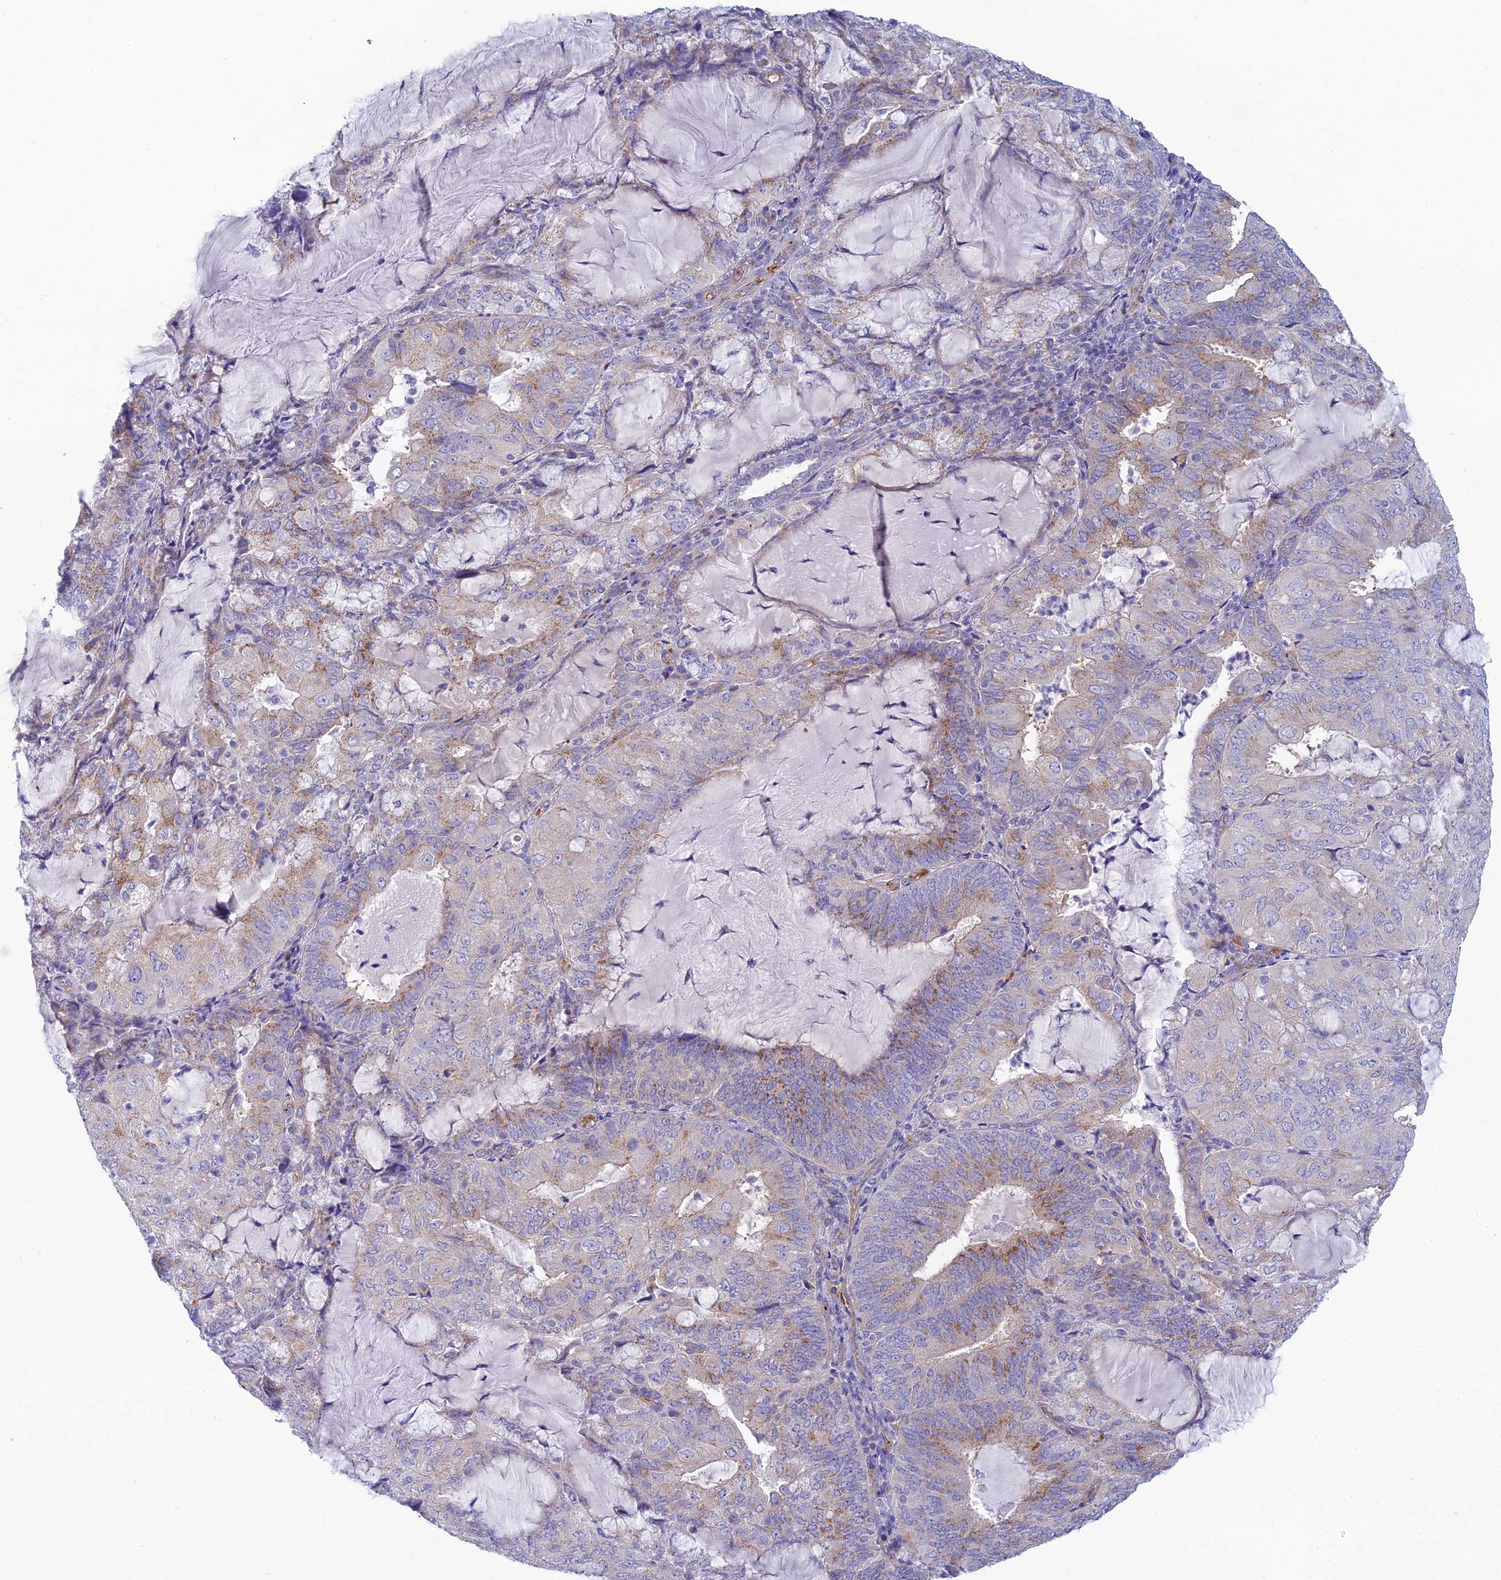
{"staining": {"intensity": "moderate", "quantity": "<25%", "location": "cytoplasmic/membranous"}, "tissue": "endometrial cancer", "cell_type": "Tumor cells", "image_type": "cancer", "snomed": [{"axis": "morphology", "description": "Adenocarcinoma, NOS"}, {"axis": "topography", "description": "Endometrium"}], "caption": "Brown immunohistochemical staining in human adenocarcinoma (endometrial) exhibits moderate cytoplasmic/membranous expression in approximately <25% of tumor cells.", "gene": "ZNF564", "patient": {"sex": "female", "age": 81}}